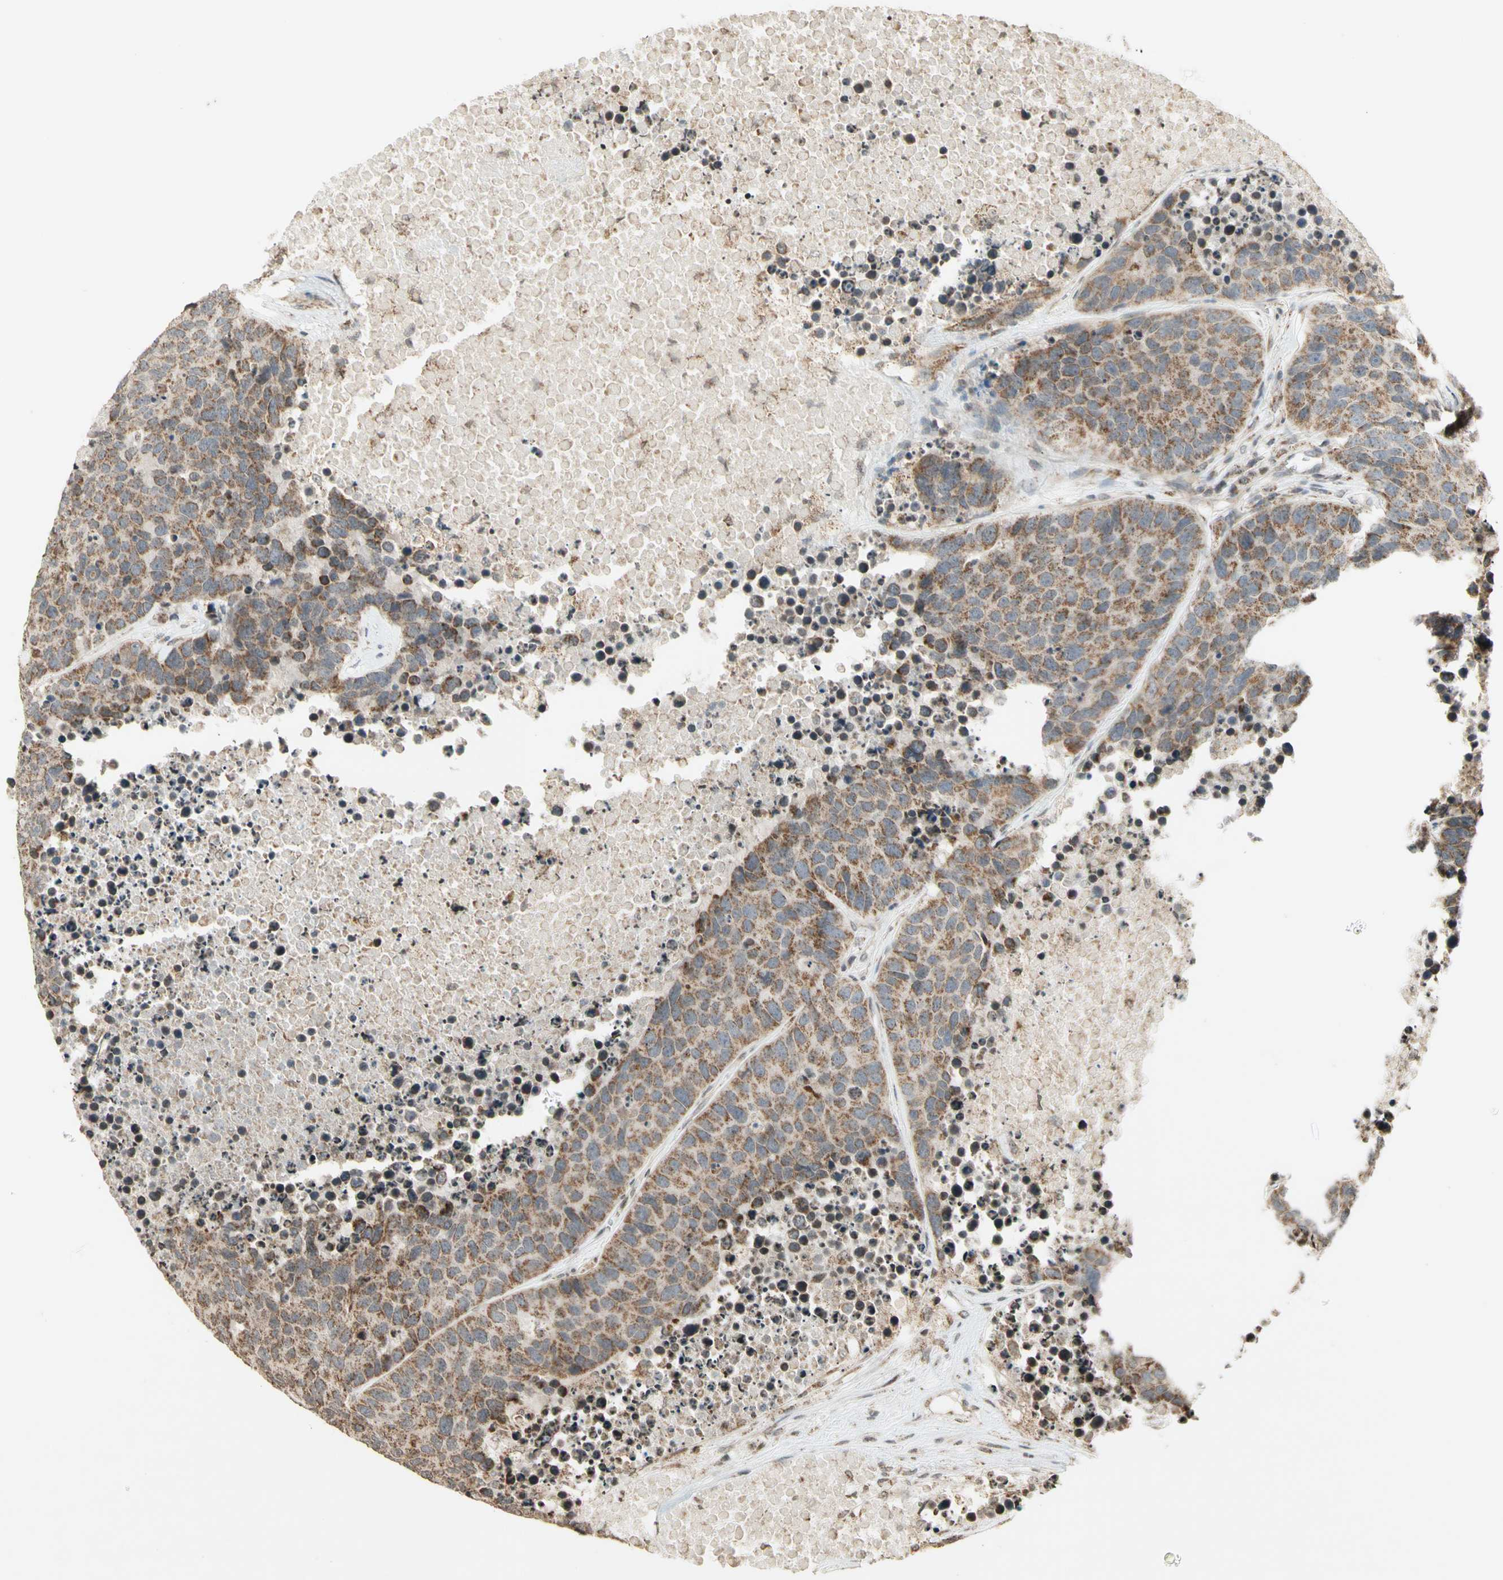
{"staining": {"intensity": "moderate", "quantity": ">75%", "location": "cytoplasmic/membranous"}, "tissue": "carcinoid", "cell_type": "Tumor cells", "image_type": "cancer", "snomed": [{"axis": "morphology", "description": "Carcinoid, malignant, NOS"}, {"axis": "topography", "description": "Lung"}], "caption": "Brown immunohistochemical staining in carcinoid shows moderate cytoplasmic/membranous expression in about >75% of tumor cells.", "gene": "CCNI", "patient": {"sex": "male", "age": 60}}